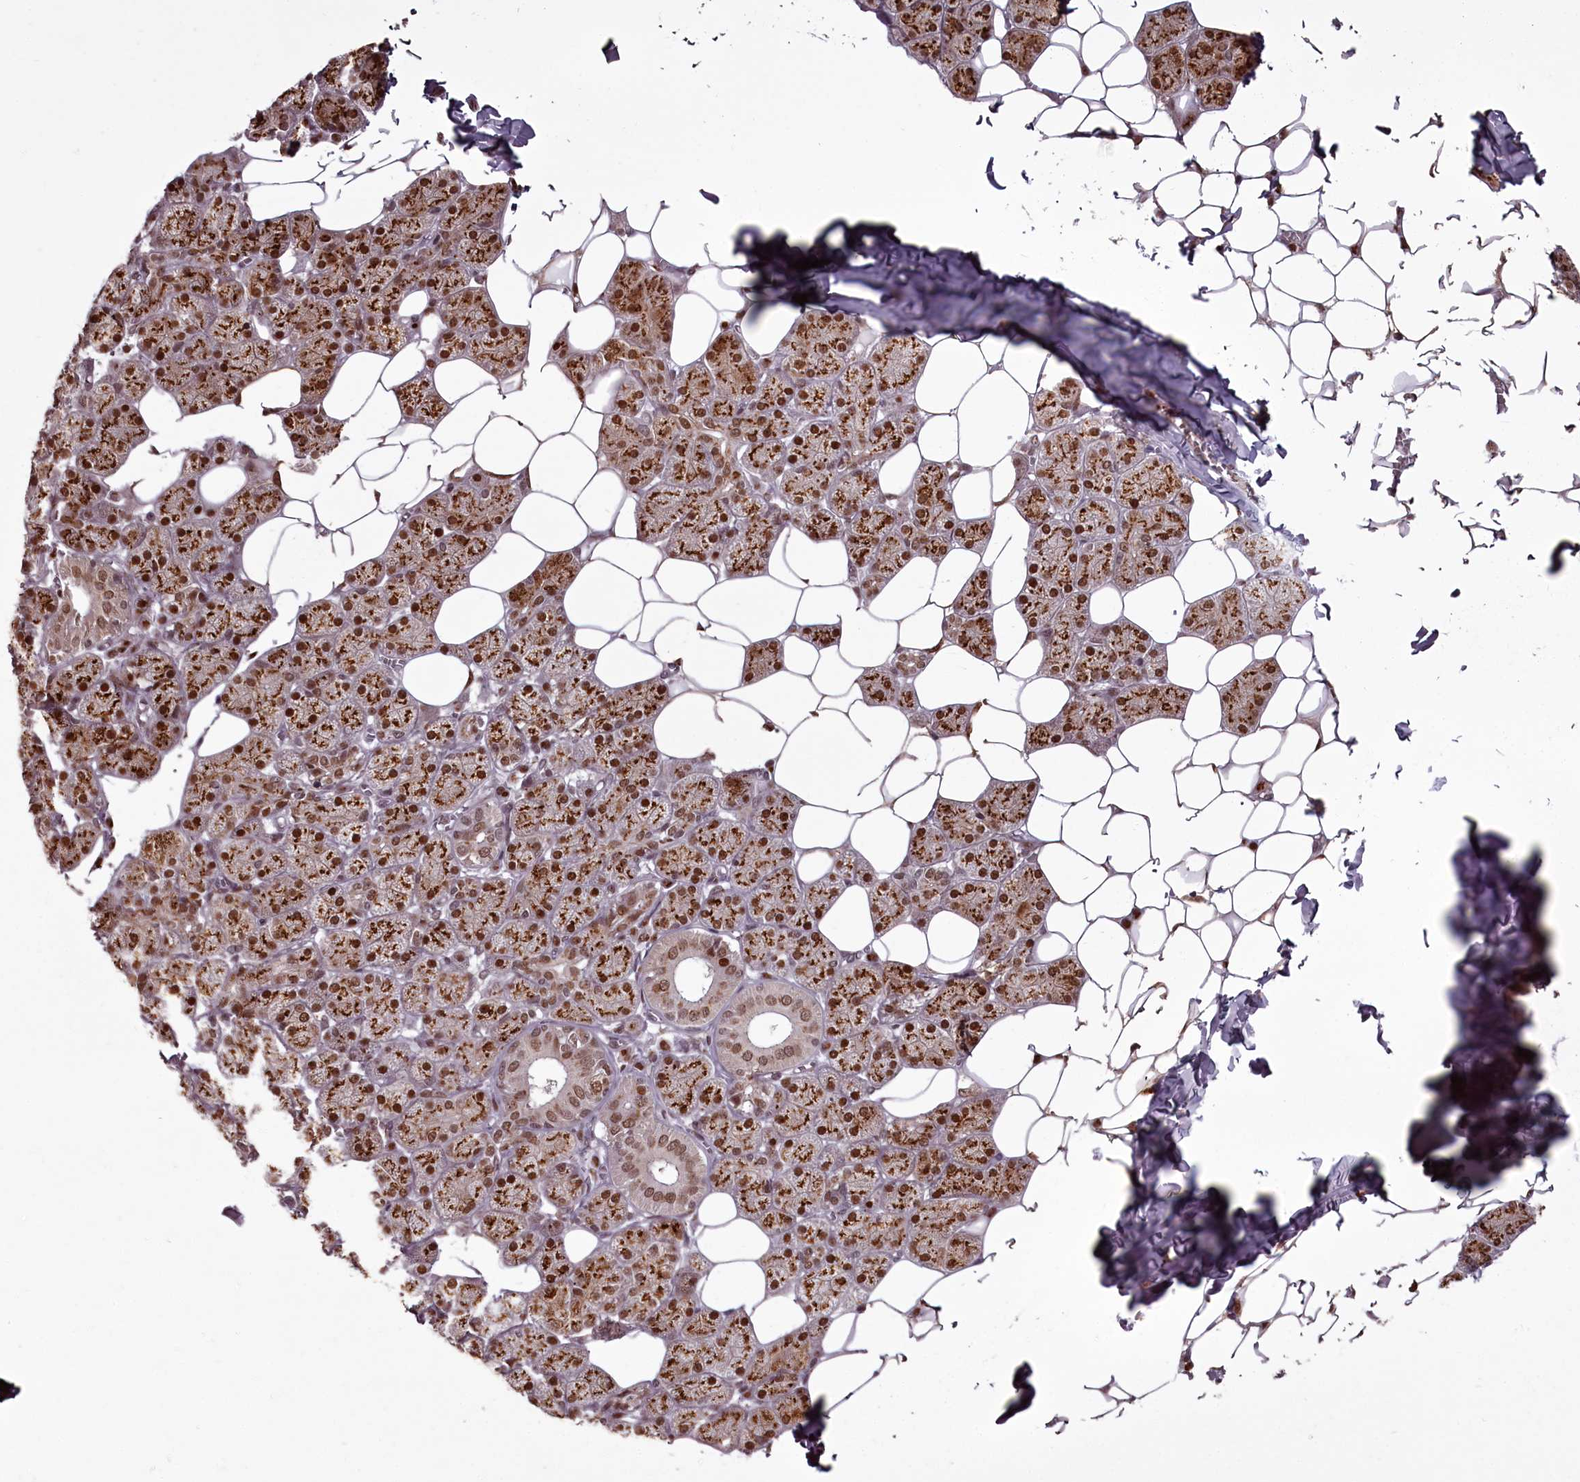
{"staining": {"intensity": "strong", "quantity": ">75%", "location": "cytoplasmic/membranous,nuclear"}, "tissue": "salivary gland", "cell_type": "Glandular cells", "image_type": "normal", "snomed": [{"axis": "morphology", "description": "Normal tissue, NOS"}, {"axis": "topography", "description": "Salivary gland"}], "caption": "IHC (DAB) staining of normal human salivary gland exhibits strong cytoplasmic/membranous,nuclear protein staining in about >75% of glandular cells.", "gene": "CEP83", "patient": {"sex": "female", "age": 33}}